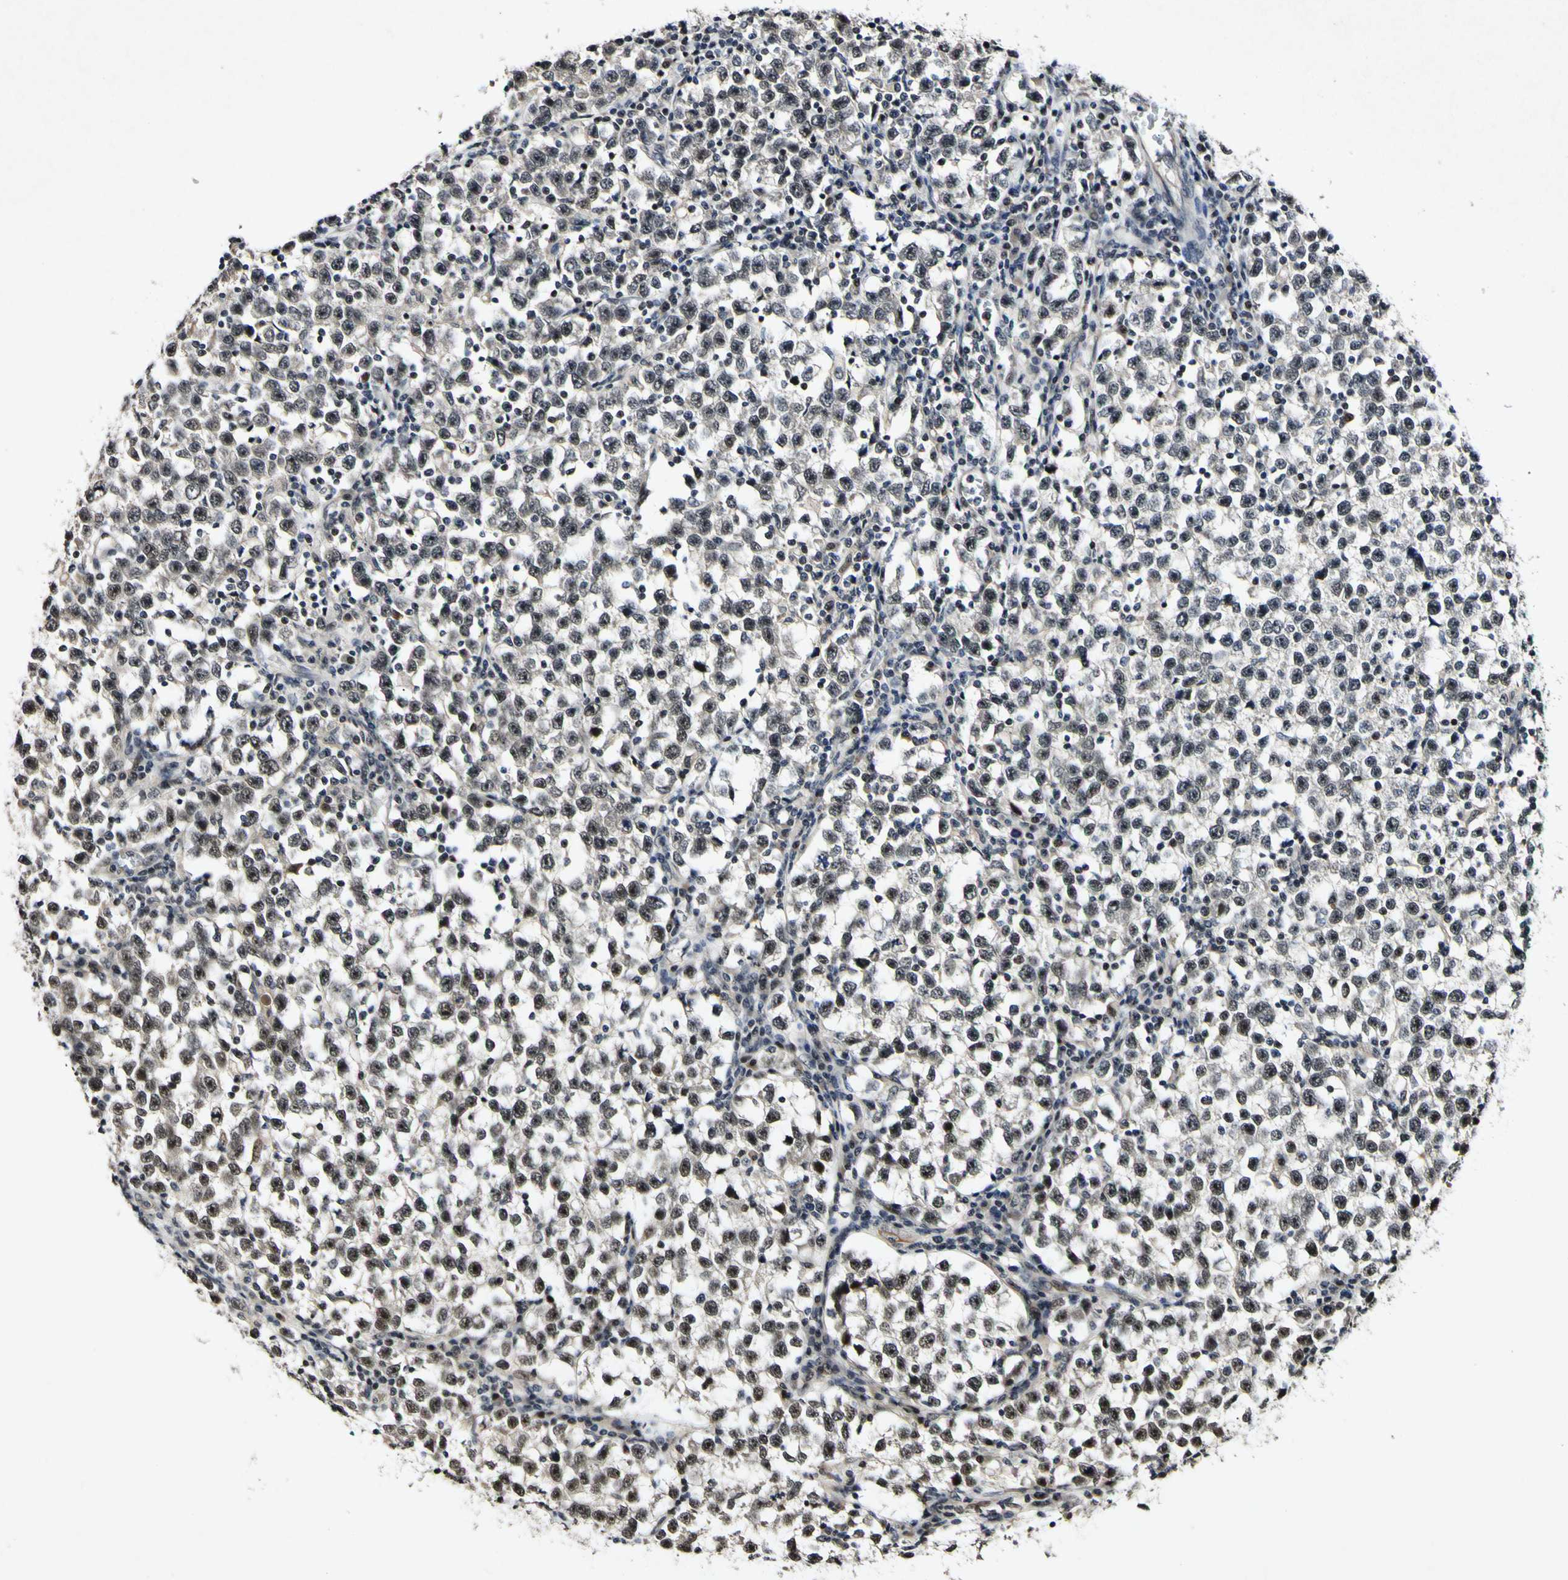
{"staining": {"intensity": "negative", "quantity": "none", "location": "none"}, "tissue": "testis cancer", "cell_type": "Tumor cells", "image_type": "cancer", "snomed": [{"axis": "morphology", "description": "Seminoma, NOS"}, {"axis": "topography", "description": "Testis"}], "caption": "Micrograph shows no significant protein positivity in tumor cells of testis cancer (seminoma).", "gene": "POLR2F", "patient": {"sex": "male", "age": 43}}